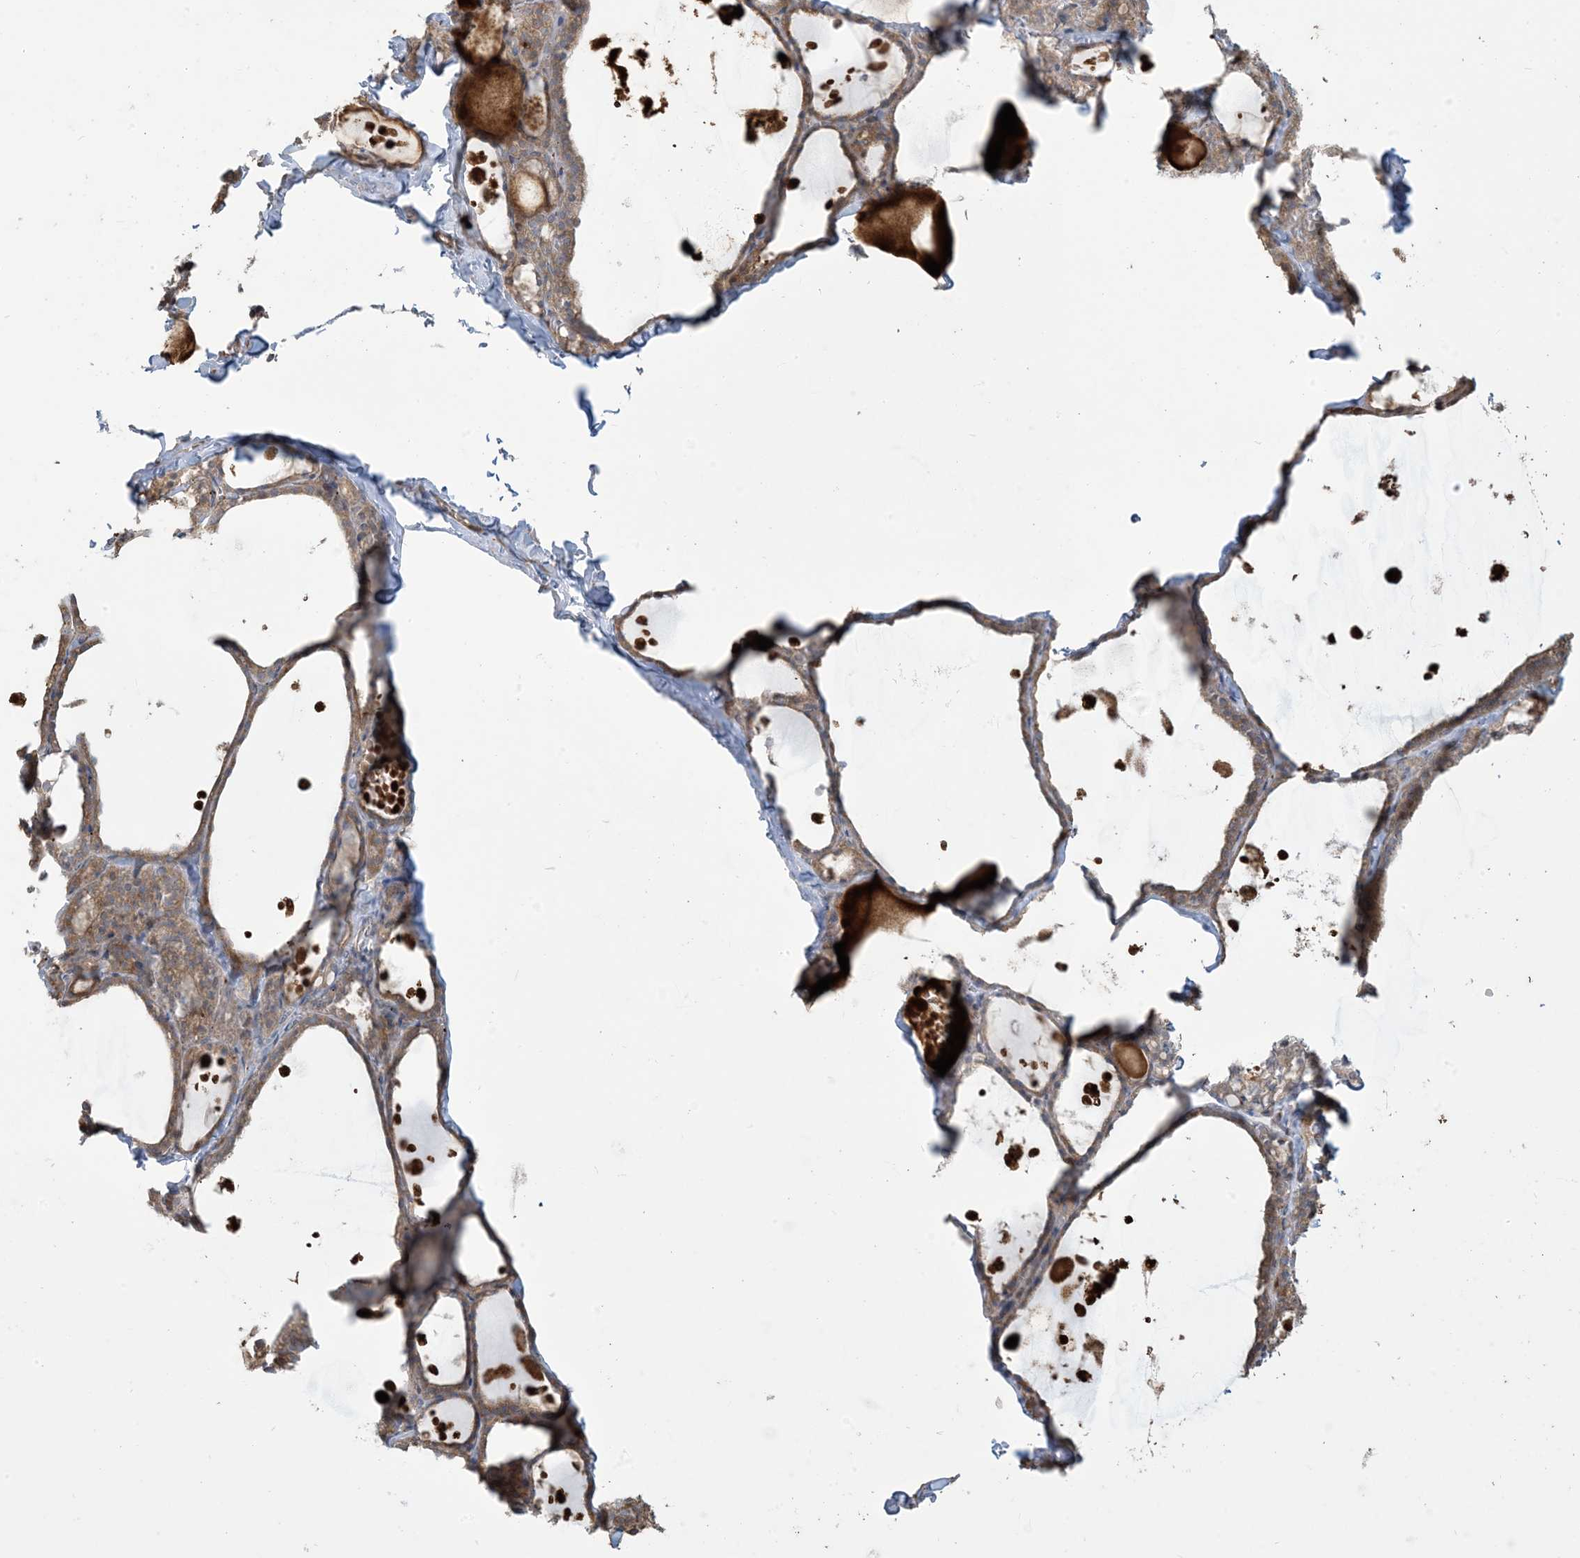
{"staining": {"intensity": "weak", "quantity": ">75%", "location": "cytoplasmic/membranous"}, "tissue": "thyroid gland", "cell_type": "Glandular cells", "image_type": "normal", "snomed": [{"axis": "morphology", "description": "Normal tissue, NOS"}, {"axis": "topography", "description": "Thyroid gland"}], "caption": "Brown immunohistochemical staining in benign human thyroid gland reveals weak cytoplasmic/membranous positivity in approximately >75% of glandular cells.", "gene": "KLHL18", "patient": {"sex": "male", "age": 56}}